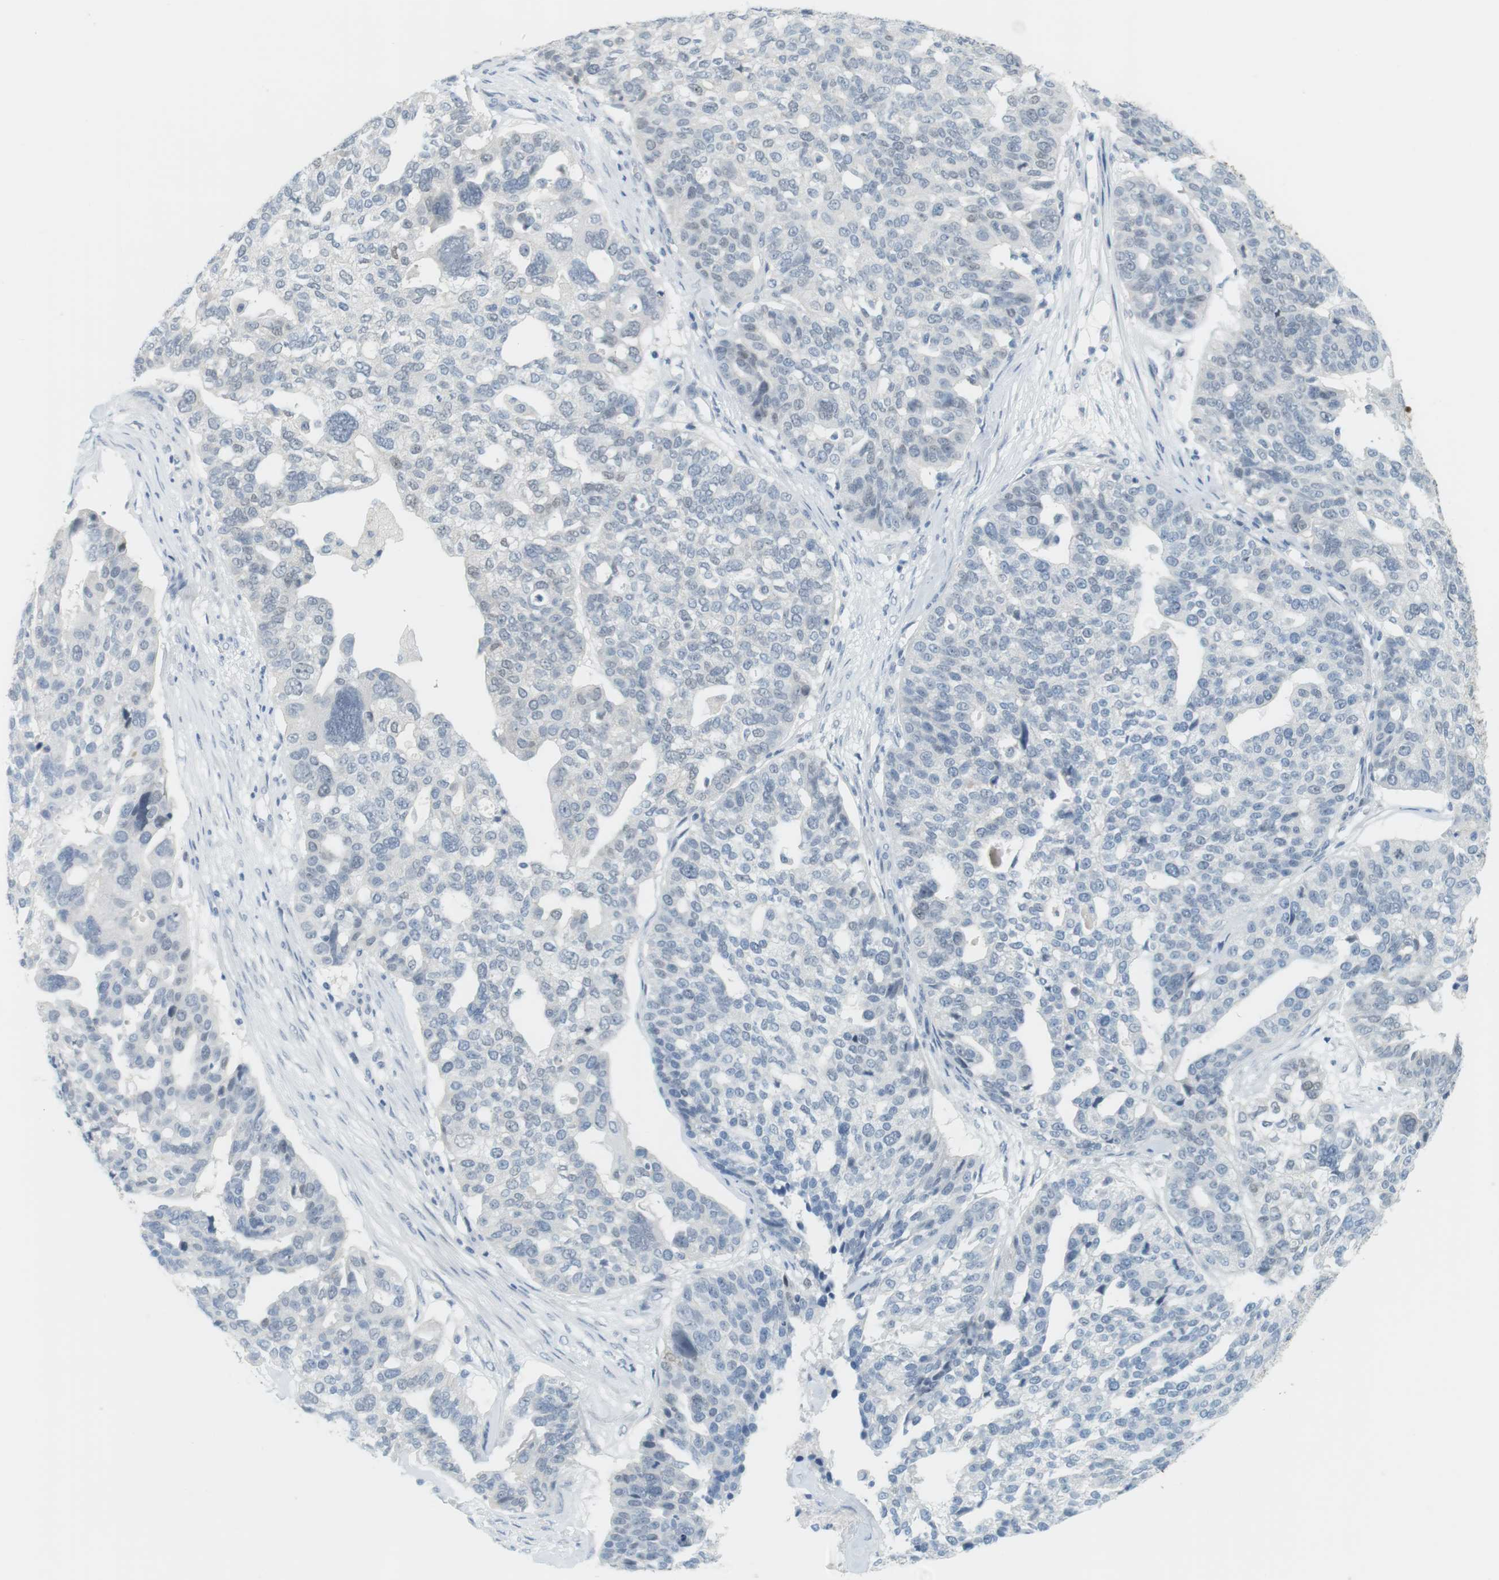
{"staining": {"intensity": "negative", "quantity": "none", "location": "none"}, "tissue": "ovarian cancer", "cell_type": "Tumor cells", "image_type": "cancer", "snomed": [{"axis": "morphology", "description": "Cystadenocarcinoma, serous, NOS"}, {"axis": "topography", "description": "Ovary"}], "caption": "Serous cystadenocarcinoma (ovarian) was stained to show a protein in brown. There is no significant expression in tumor cells.", "gene": "CREB3L2", "patient": {"sex": "female", "age": 59}}